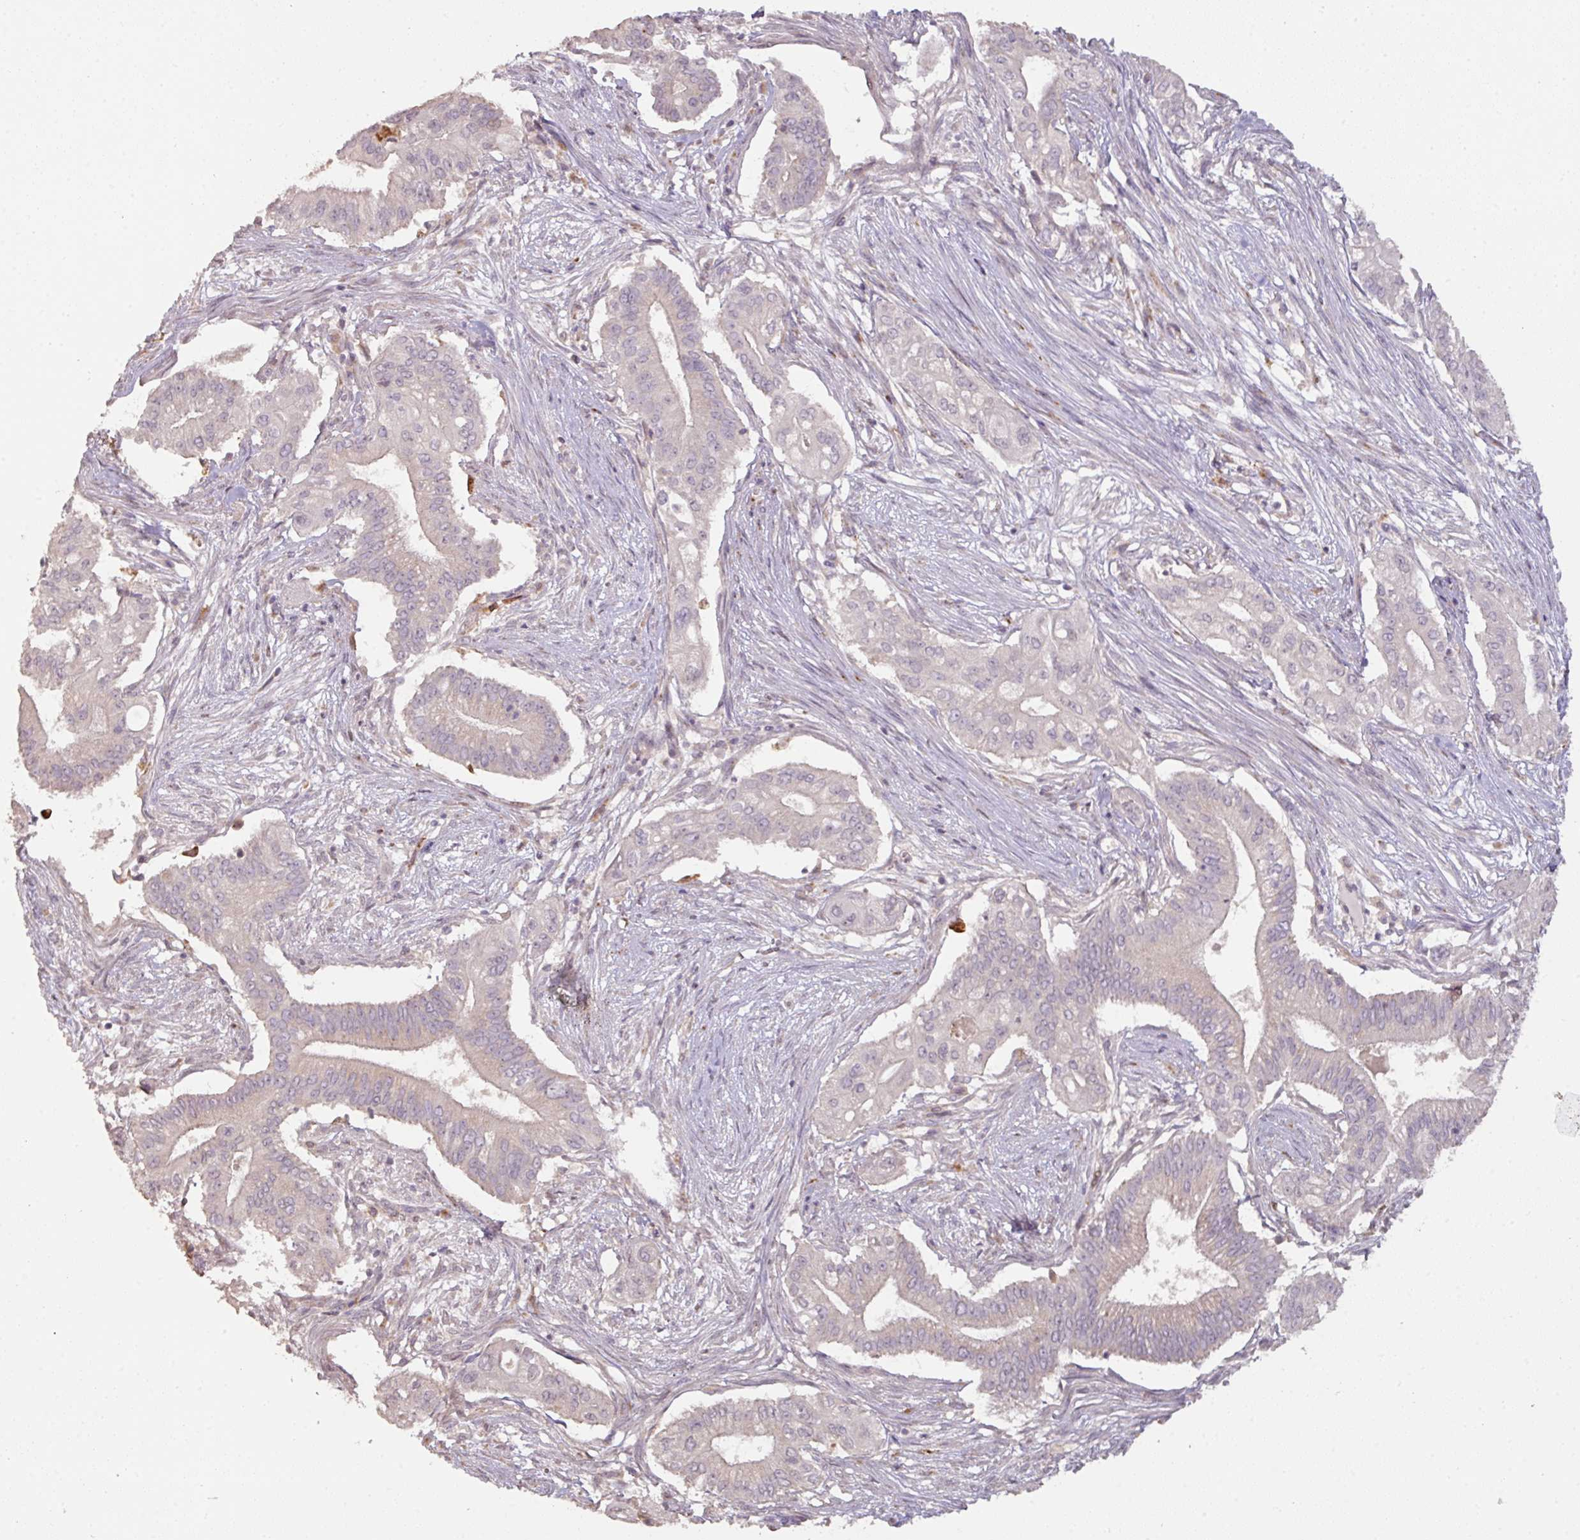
{"staining": {"intensity": "negative", "quantity": "none", "location": "none"}, "tissue": "pancreatic cancer", "cell_type": "Tumor cells", "image_type": "cancer", "snomed": [{"axis": "morphology", "description": "Adenocarcinoma, NOS"}, {"axis": "topography", "description": "Pancreas"}], "caption": "IHC of adenocarcinoma (pancreatic) demonstrates no positivity in tumor cells.", "gene": "CXCR5", "patient": {"sex": "female", "age": 68}}